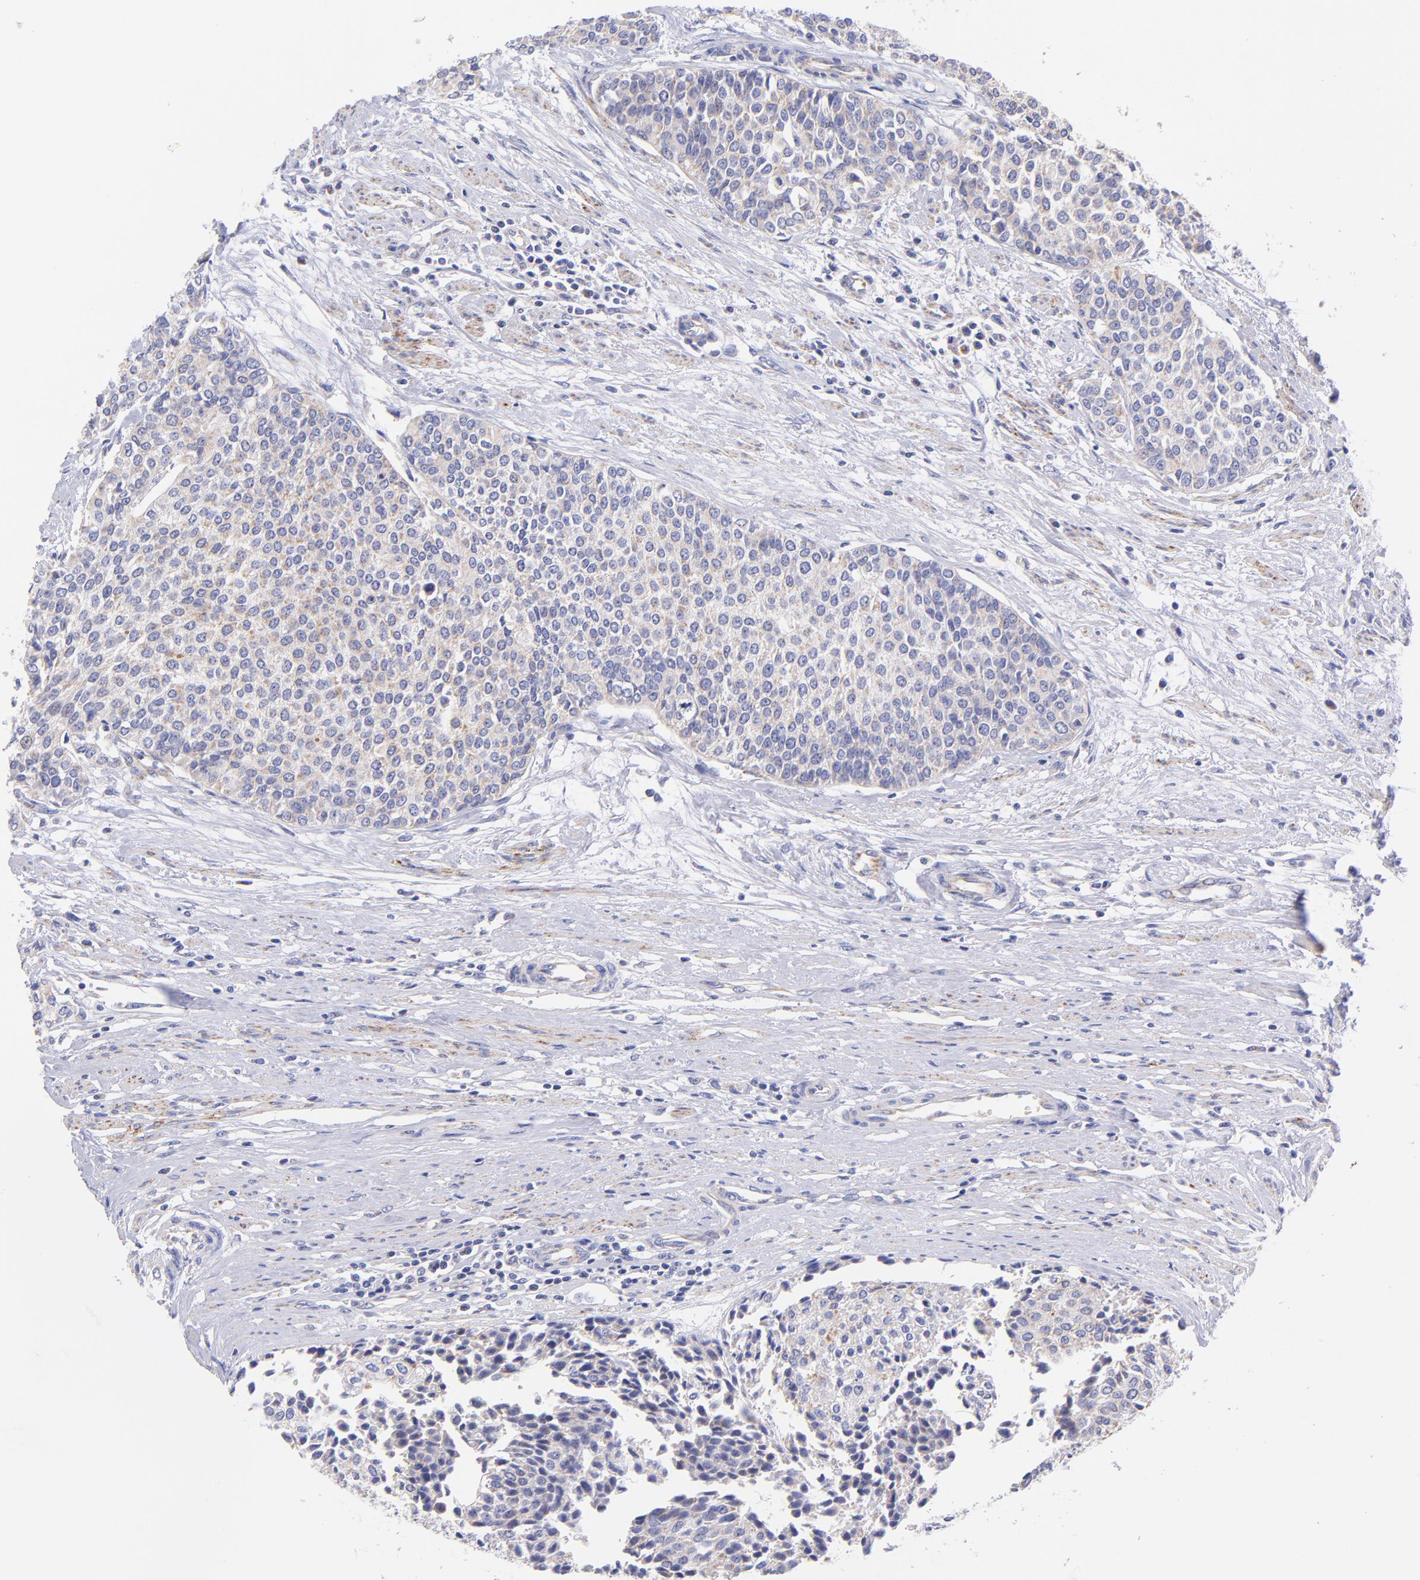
{"staining": {"intensity": "weak", "quantity": "25%-75%", "location": "cytoplasmic/membranous"}, "tissue": "urothelial cancer", "cell_type": "Tumor cells", "image_type": "cancer", "snomed": [{"axis": "morphology", "description": "Urothelial carcinoma, Low grade"}, {"axis": "topography", "description": "Urinary bladder"}], "caption": "Weak cytoplasmic/membranous protein expression is present in approximately 25%-75% of tumor cells in urothelial cancer.", "gene": "NDUFB7", "patient": {"sex": "female", "age": 73}}